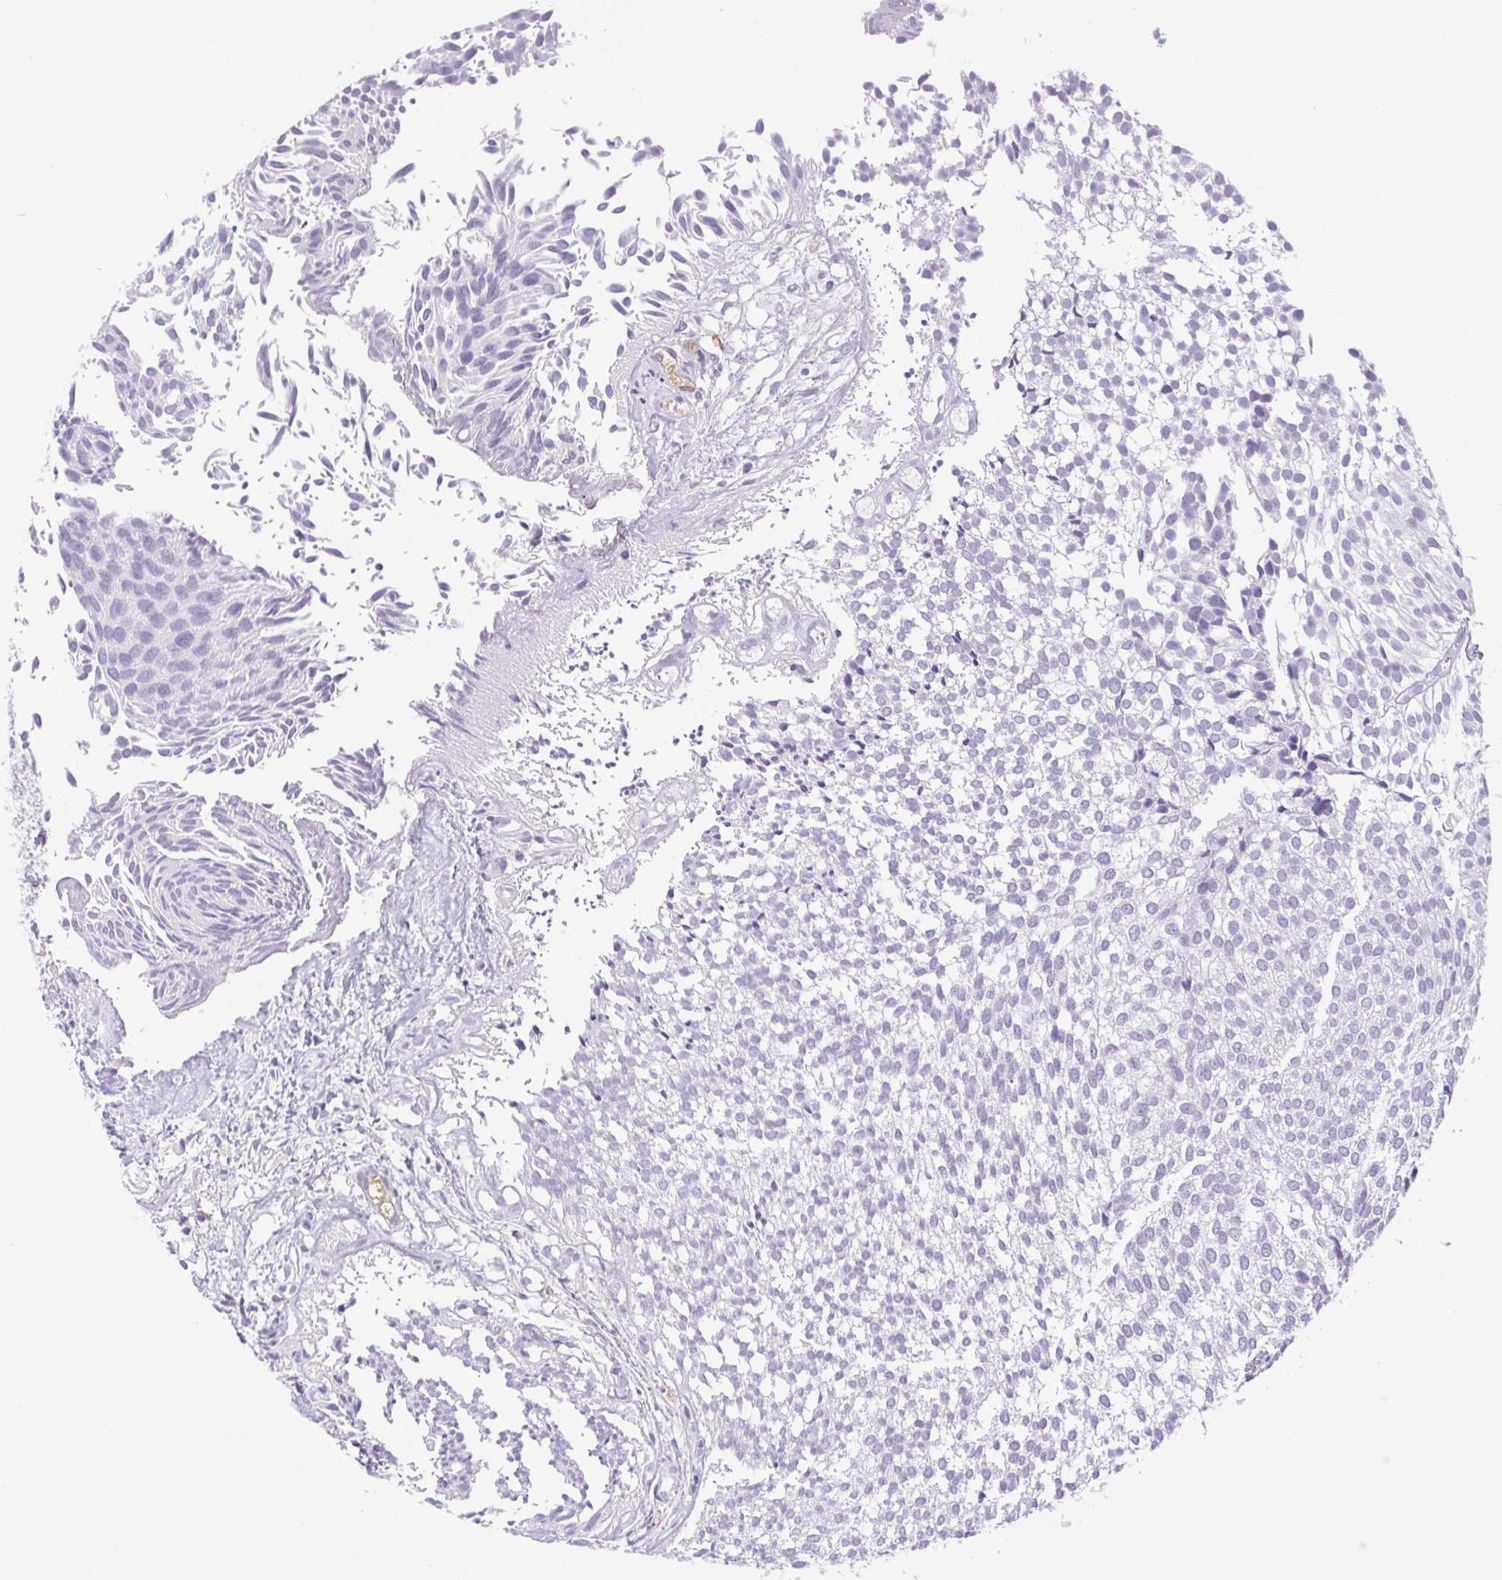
{"staining": {"intensity": "negative", "quantity": "none", "location": "none"}, "tissue": "urothelial cancer", "cell_type": "Tumor cells", "image_type": "cancer", "snomed": [{"axis": "morphology", "description": "Urothelial carcinoma, Low grade"}, {"axis": "topography", "description": "Urinary bladder"}], "caption": "The histopathology image demonstrates no significant positivity in tumor cells of urothelial cancer.", "gene": "PAPPA2", "patient": {"sex": "male", "age": 91}}